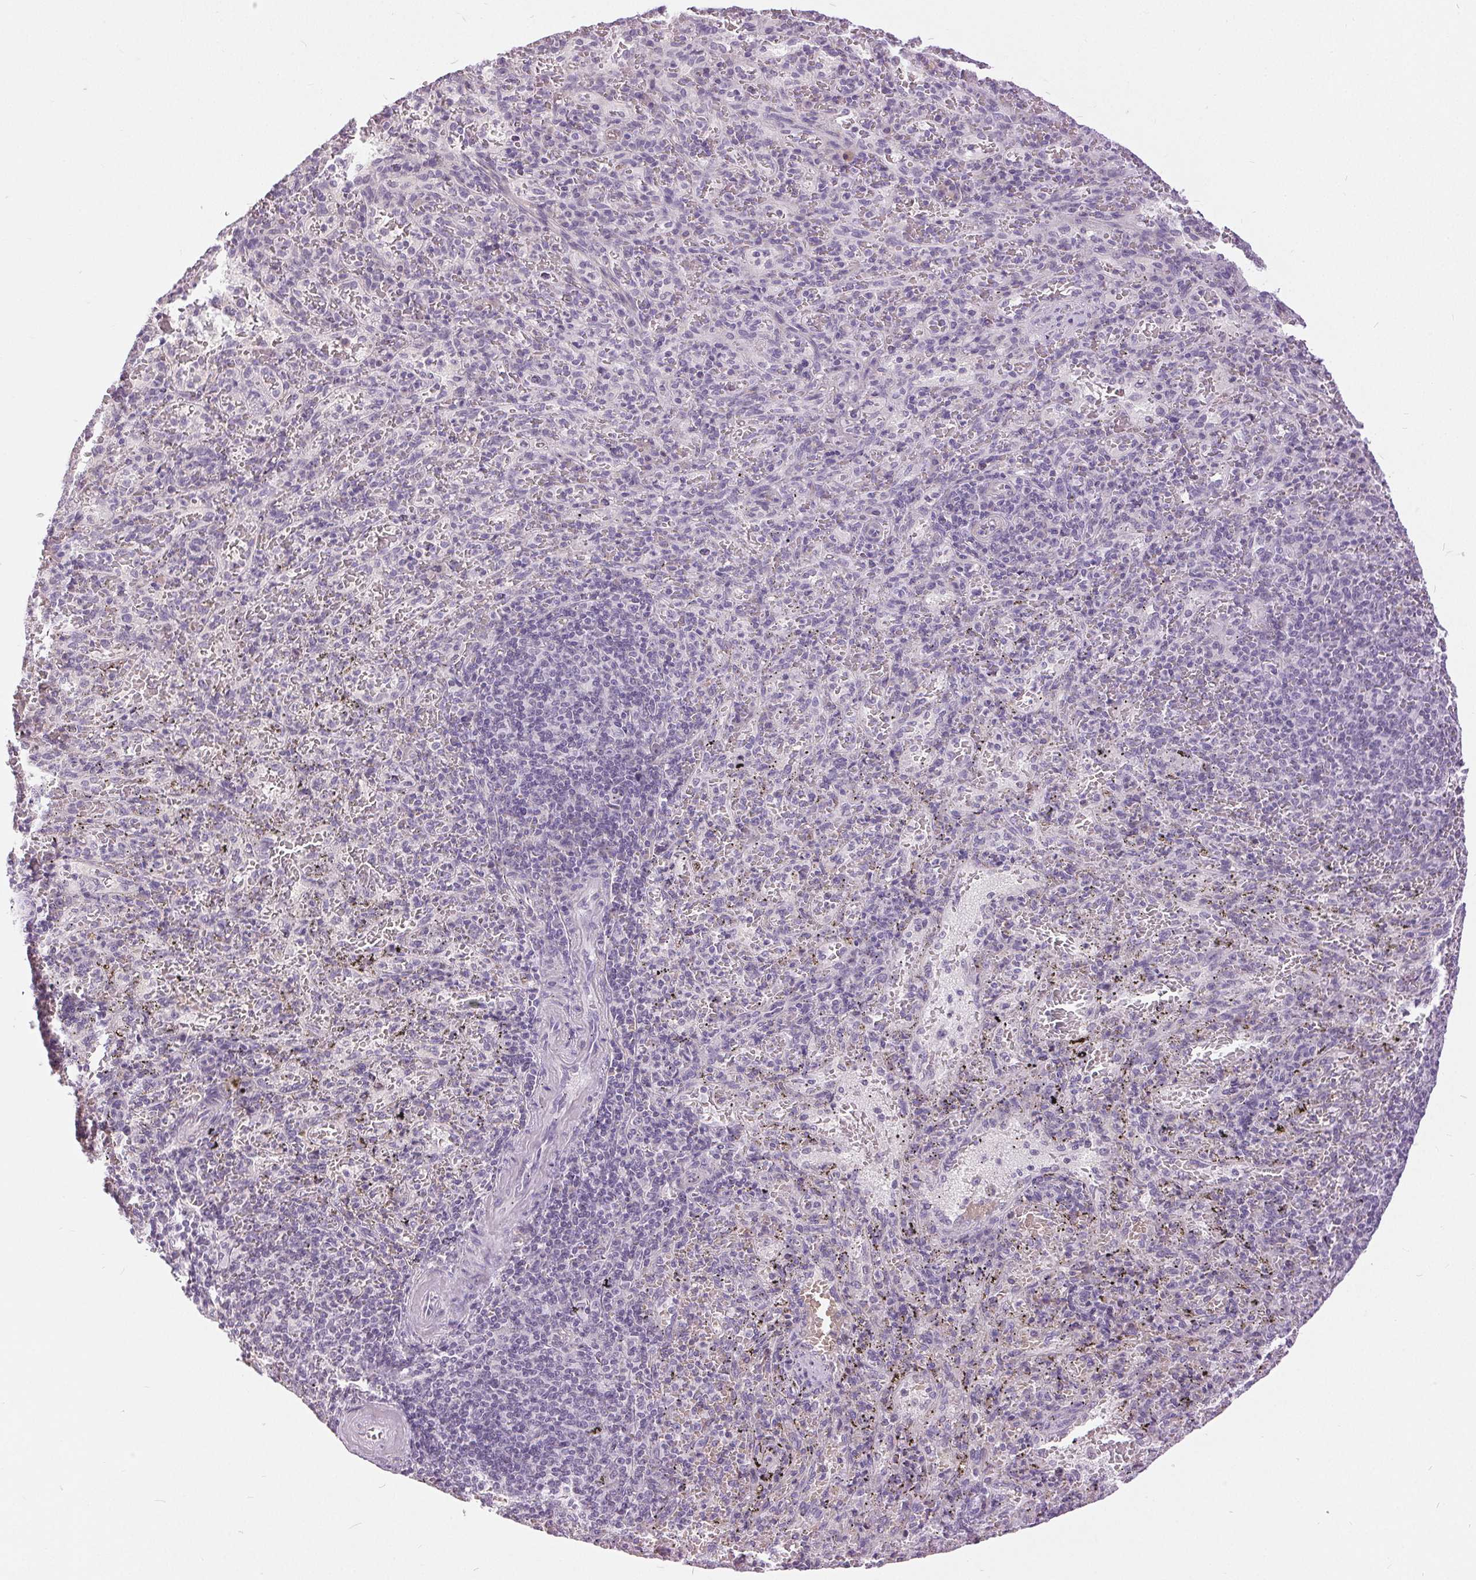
{"staining": {"intensity": "negative", "quantity": "none", "location": "none"}, "tissue": "spleen", "cell_type": "Cells in red pulp", "image_type": "normal", "snomed": [{"axis": "morphology", "description": "Normal tissue, NOS"}, {"axis": "topography", "description": "Spleen"}], "caption": "This is a photomicrograph of immunohistochemistry (IHC) staining of benign spleen, which shows no staining in cells in red pulp. (DAB (3,3'-diaminobenzidine) immunohistochemistry visualized using brightfield microscopy, high magnification).", "gene": "DSG3", "patient": {"sex": "male", "age": 57}}